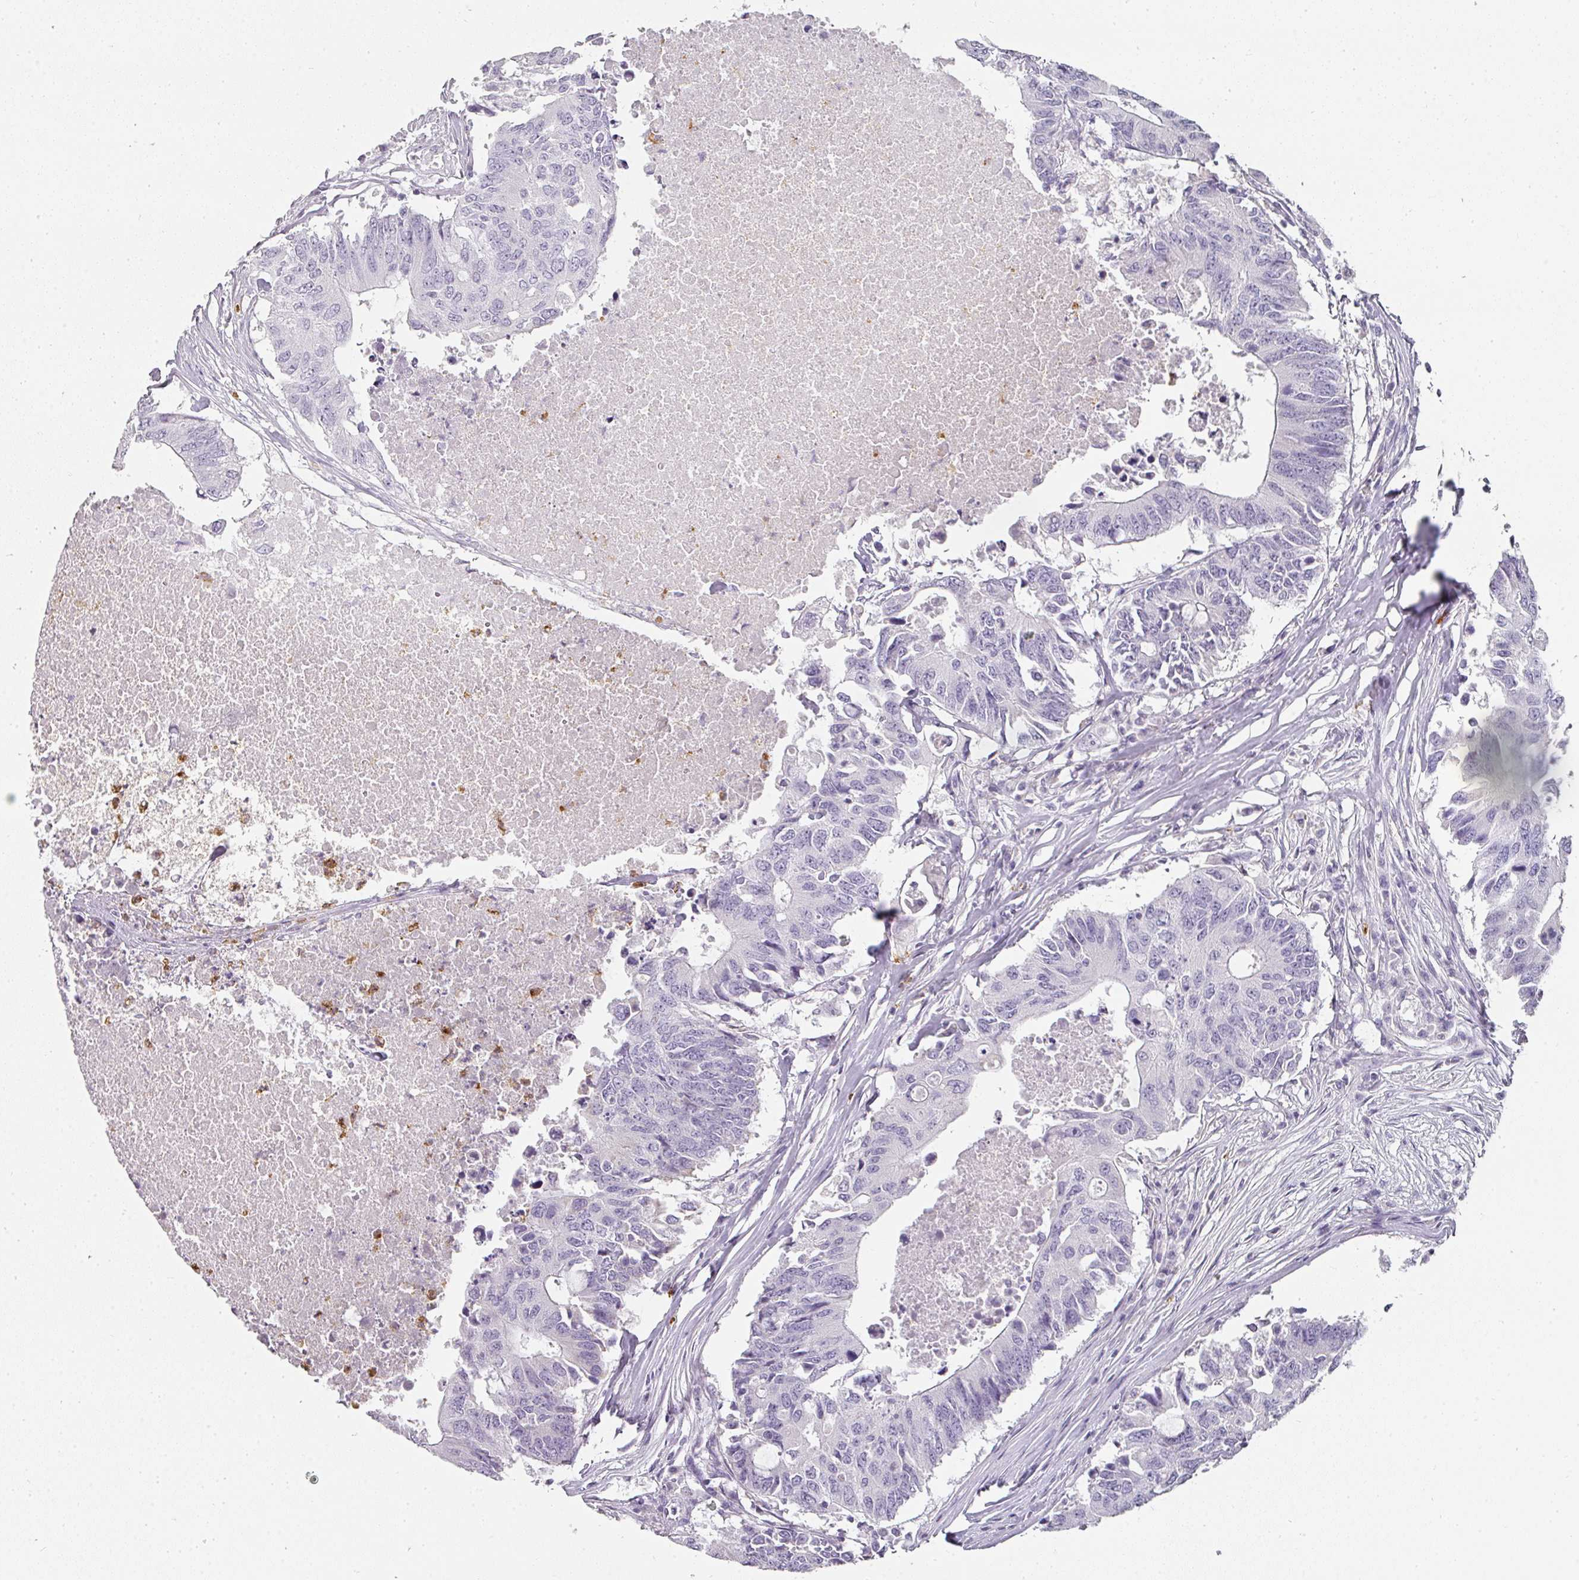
{"staining": {"intensity": "negative", "quantity": "none", "location": "none"}, "tissue": "colorectal cancer", "cell_type": "Tumor cells", "image_type": "cancer", "snomed": [{"axis": "morphology", "description": "Adenocarcinoma, NOS"}, {"axis": "topography", "description": "Colon"}], "caption": "Protein analysis of colorectal cancer reveals no significant positivity in tumor cells.", "gene": "CAMP", "patient": {"sex": "male", "age": 71}}